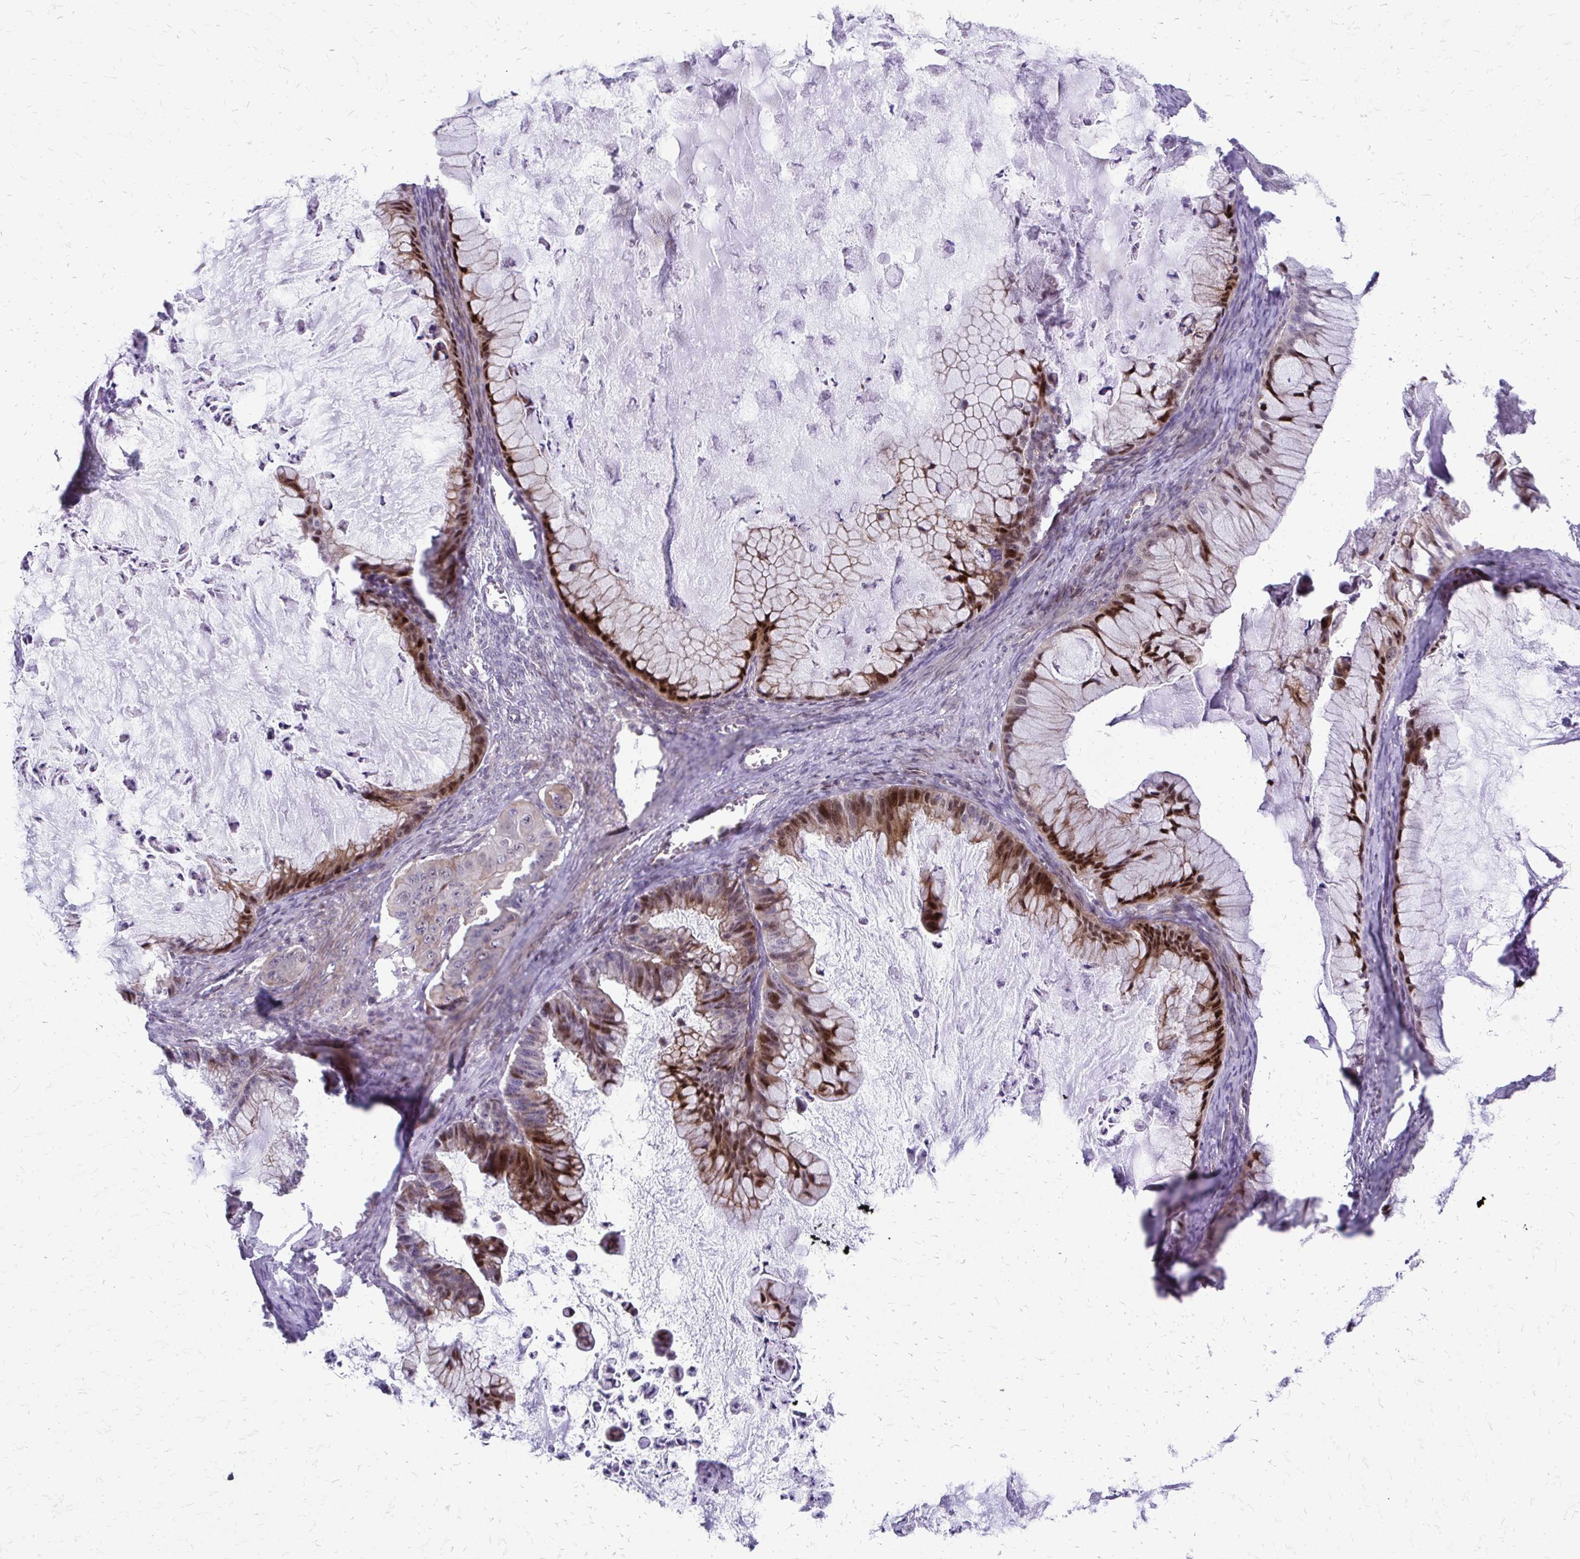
{"staining": {"intensity": "strong", "quantity": ">75%", "location": "cytoplasmic/membranous,nuclear"}, "tissue": "ovarian cancer", "cell_type": "Tumor cells", "image_type": "cancer", "snomed": [{"axis": "morphology", "description": "Cystadenocarcinoma, mucinous, NOS"}, {"axis": "topography", "description": "Ovary"}], "caption": "Approximately >75% of tumor cells in human ovarian cancer (mucinous cystadenocarcinoma) demonstrate strong cytoplasmic/membranous and nuclear protein positivity as visualized by brown immunohistochemical staining.", "gene": "PPDPFL", "patient": {"sex": "female", "age": 72}}